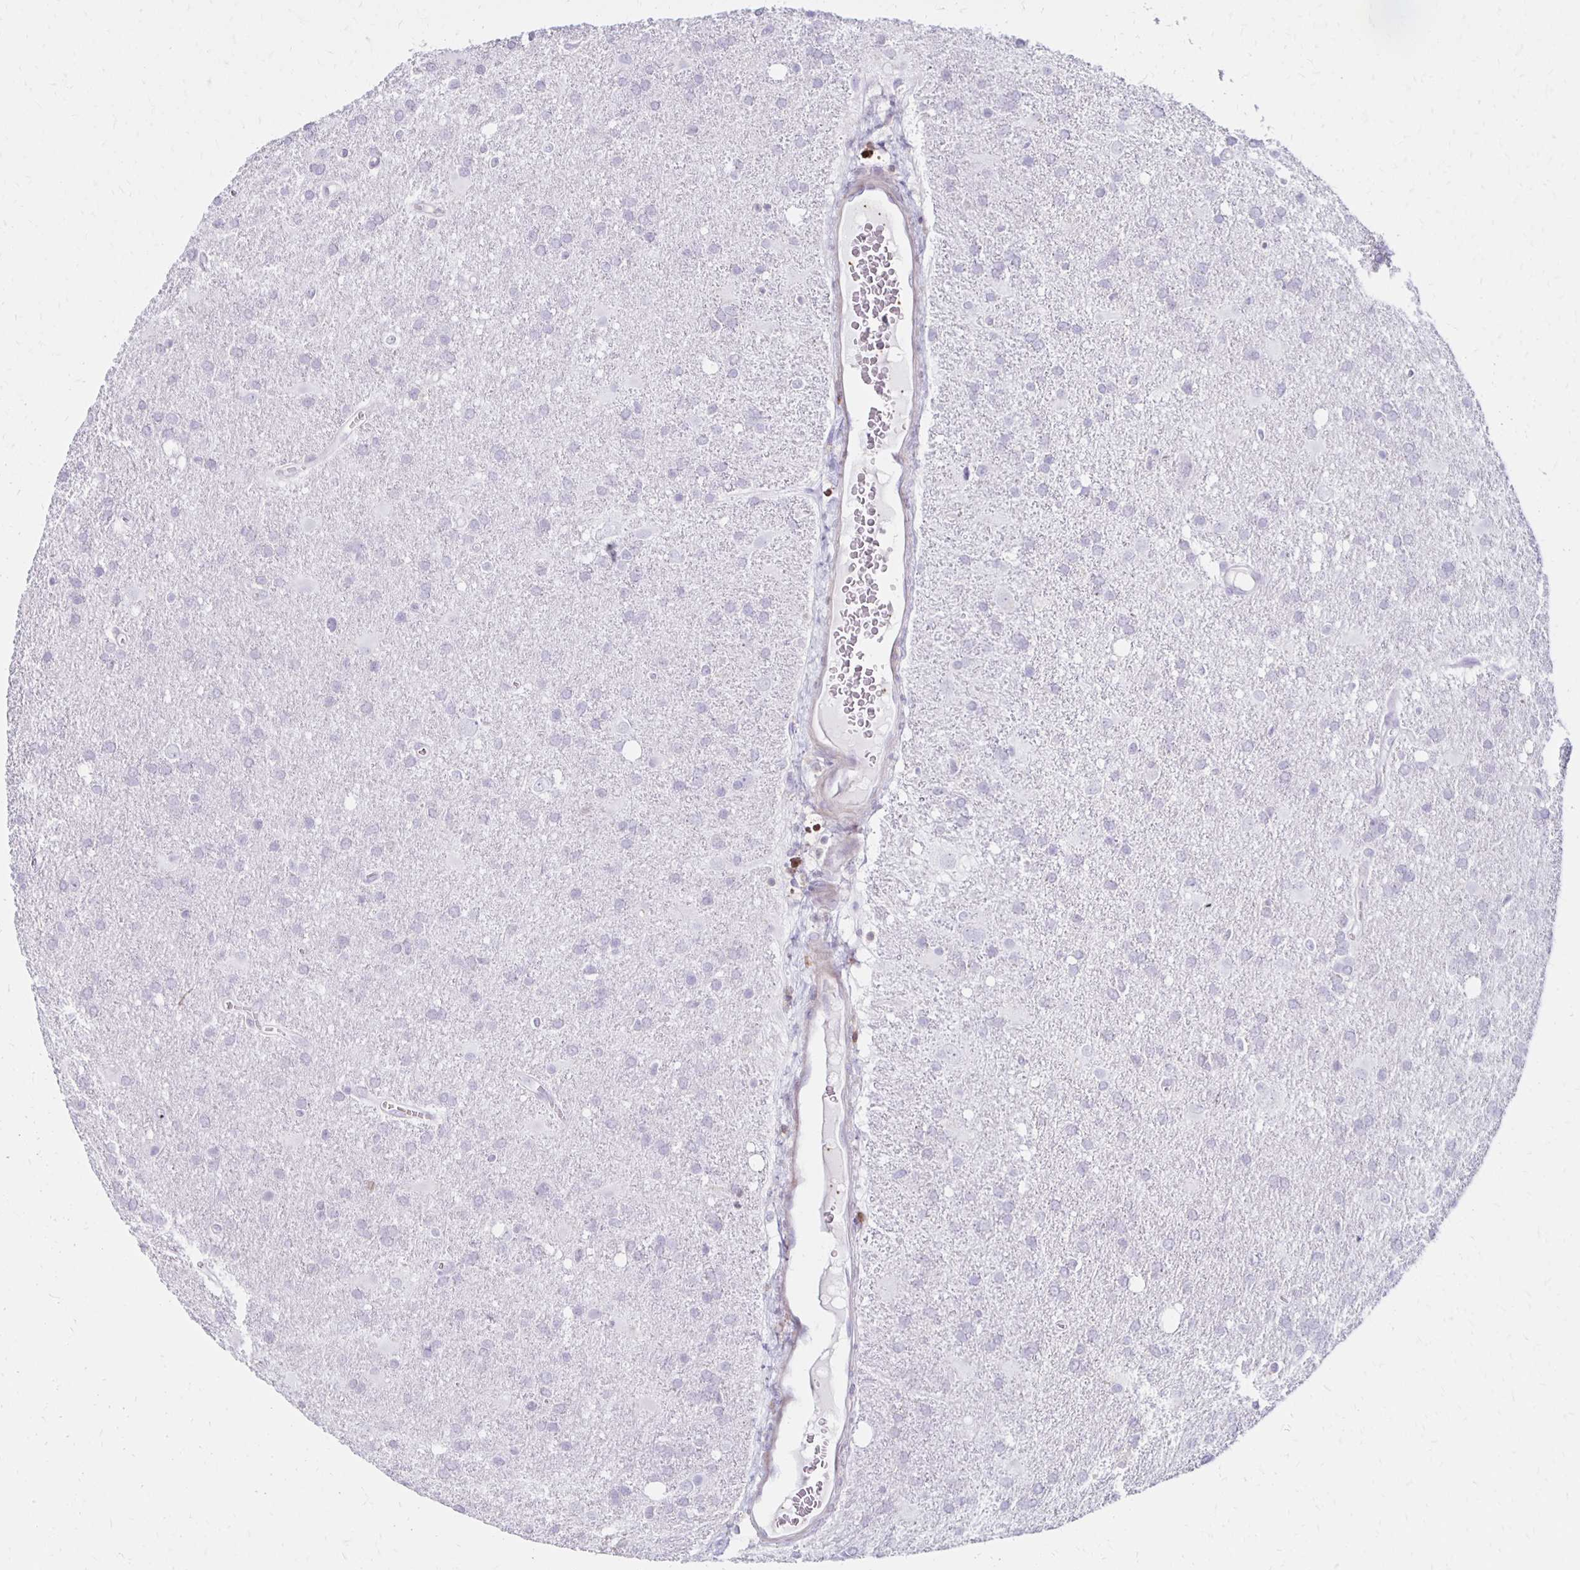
{"staining": {"intensity": "negative", "quantity": "none", "location": "none"}, "tissue": "glioma", "cell_type": "Tumor cells", "image_type": "cancer", "snomed": [{"axis": "morphology", "description": "Glioma, malignant, Low grade"}, {"axis": "topography", "description": "Brain"}], "caption": "A high-resolution histopathology image shows IHC staining of malignant low-grade glioma, which exhibits no significant staining in tumor cells.", "gene": "CCL21", "patient": {"sex": "male", "age": 66}}